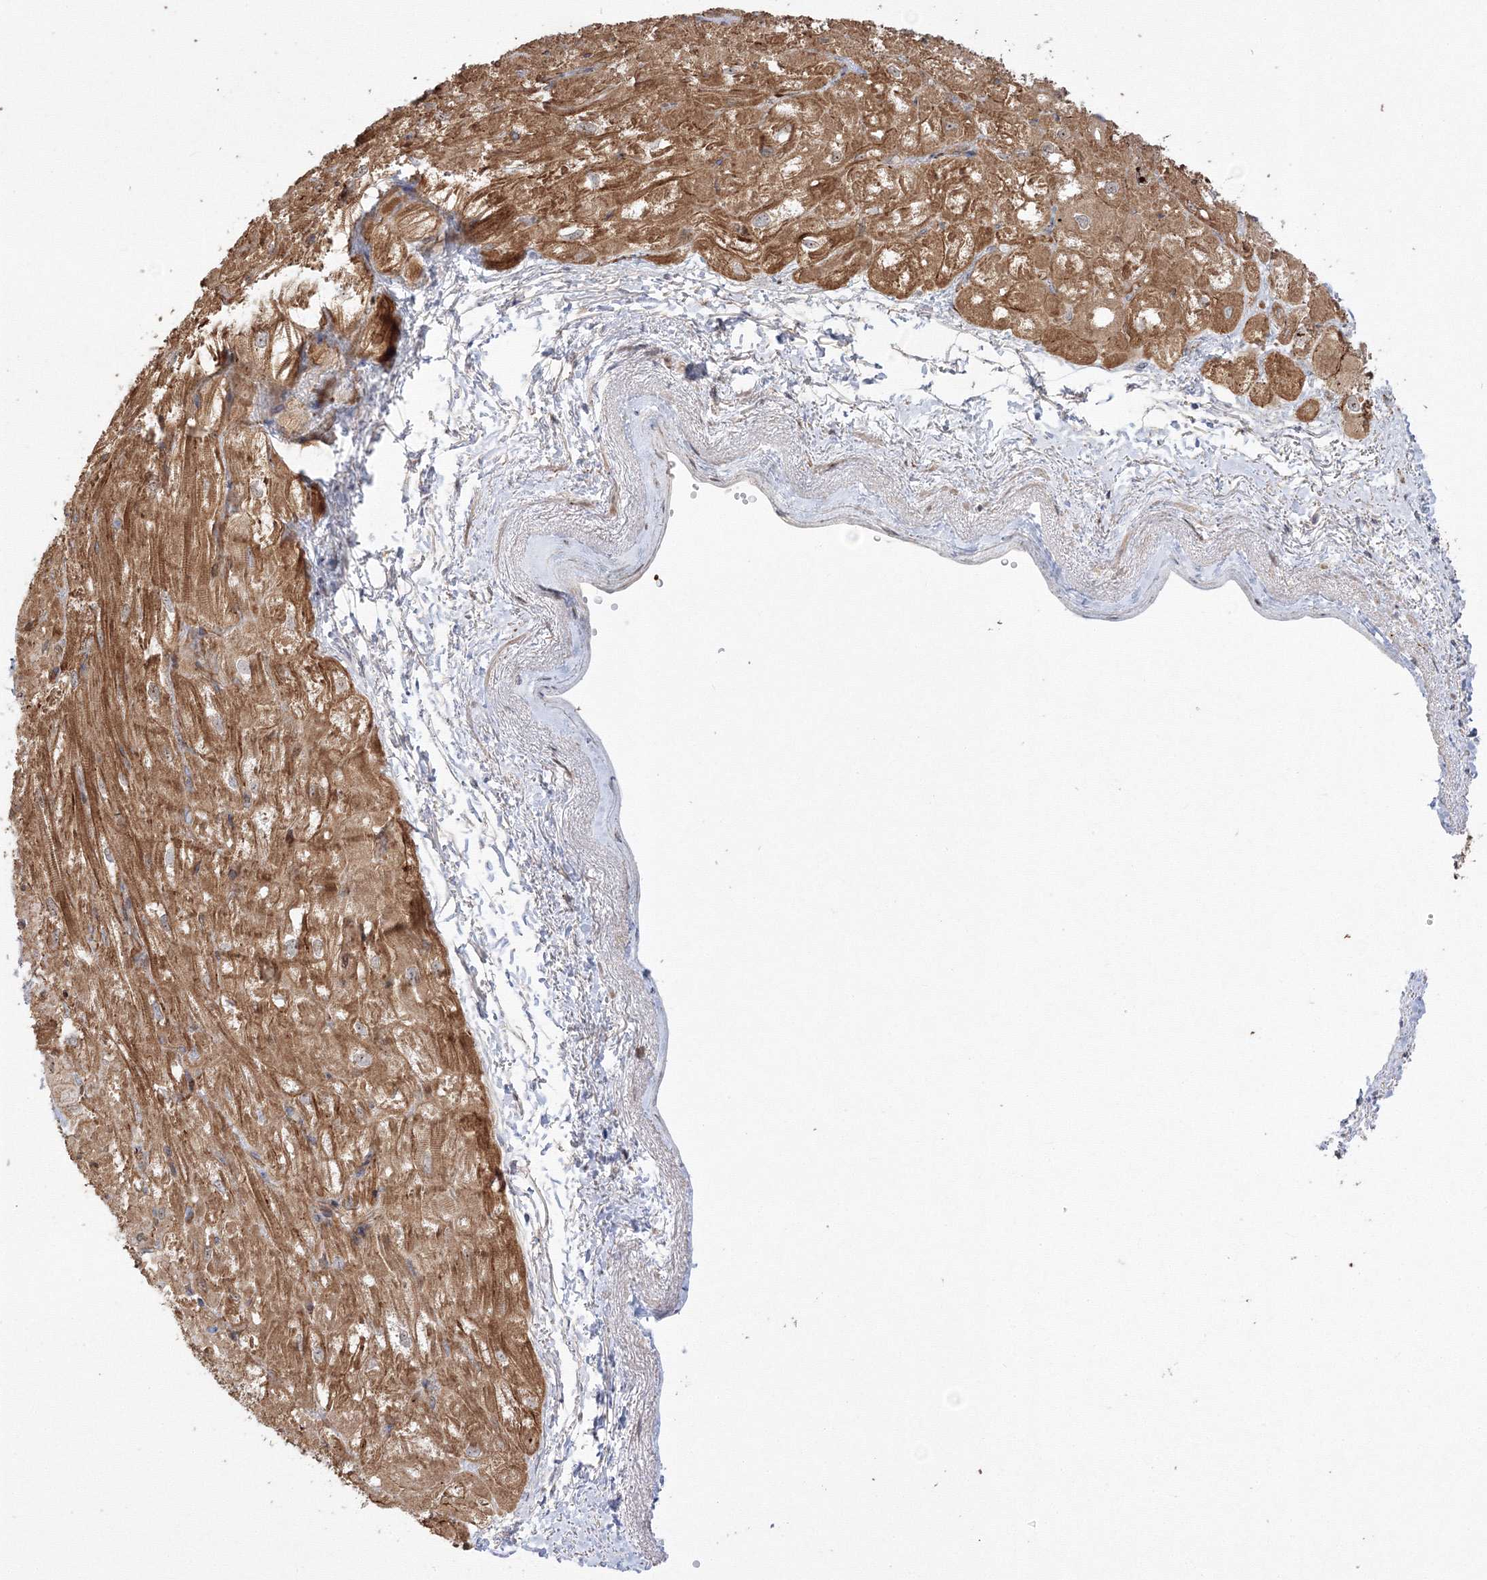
{"staining": {"intensity": "moderate", "quantity": ">75%", "location": "cytoplasmic/membranous,nuclear"}, "tissue": "heart muscle", "cell_type": "Cardiomyocytes", "image_type": "normal", "snomed": [{"axis": "morphology", "description": "Normal tissue, NOS"}, {"axis": "topography", "description": "Heart"}], "caption": "Immunohistochemistry of normal human heart muscle displays medium levels of moderate cytoplasmic/membranous,nuclear staining in approximately >75% of cardiomyocytes.", "gene": "NPM3", "patient": {"sex": "male", "age": 50}}